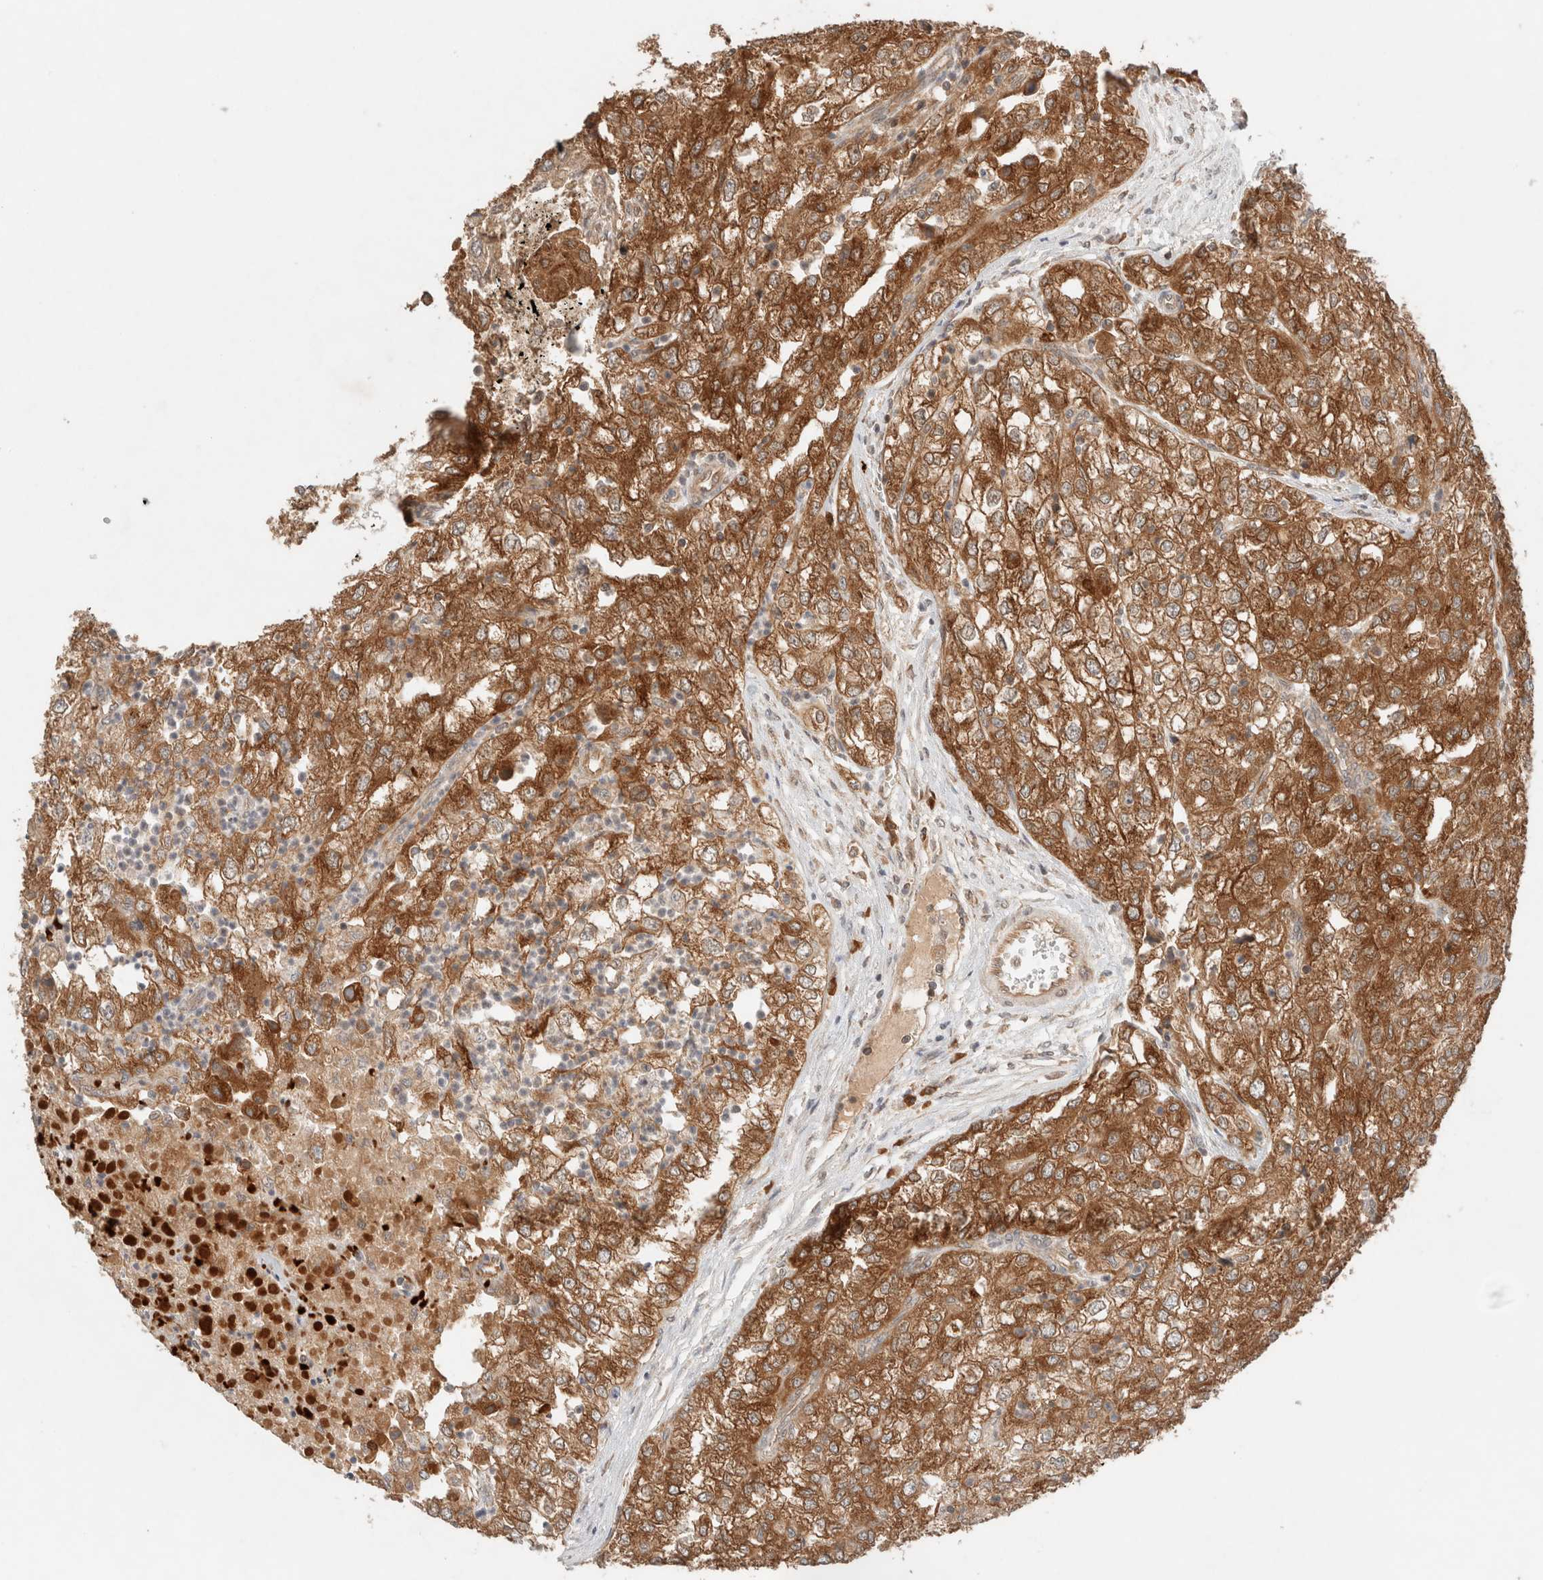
{"staining": {"intensity": "strong", "quantity": ">75%", "location": "cytoplasmic/membranous"}, "tissue": "renal cancer", "cell_type": "Tumor cells", "image_type": "cancer", "snomed": [{"axis": "morphology", "description": "Adenocarcinoma, NOS"}, {"axis": "topography", "description": "Kidney"}], "caption": "There is high levels of strong cytoplasmic/membranous expression in tumor cells of renal adenocarcinoma, as demonstrated by immunohistochemical staining (brown color).", "gene": "ARFGEF2", "patient": {"sex": "female", "age": 54}}